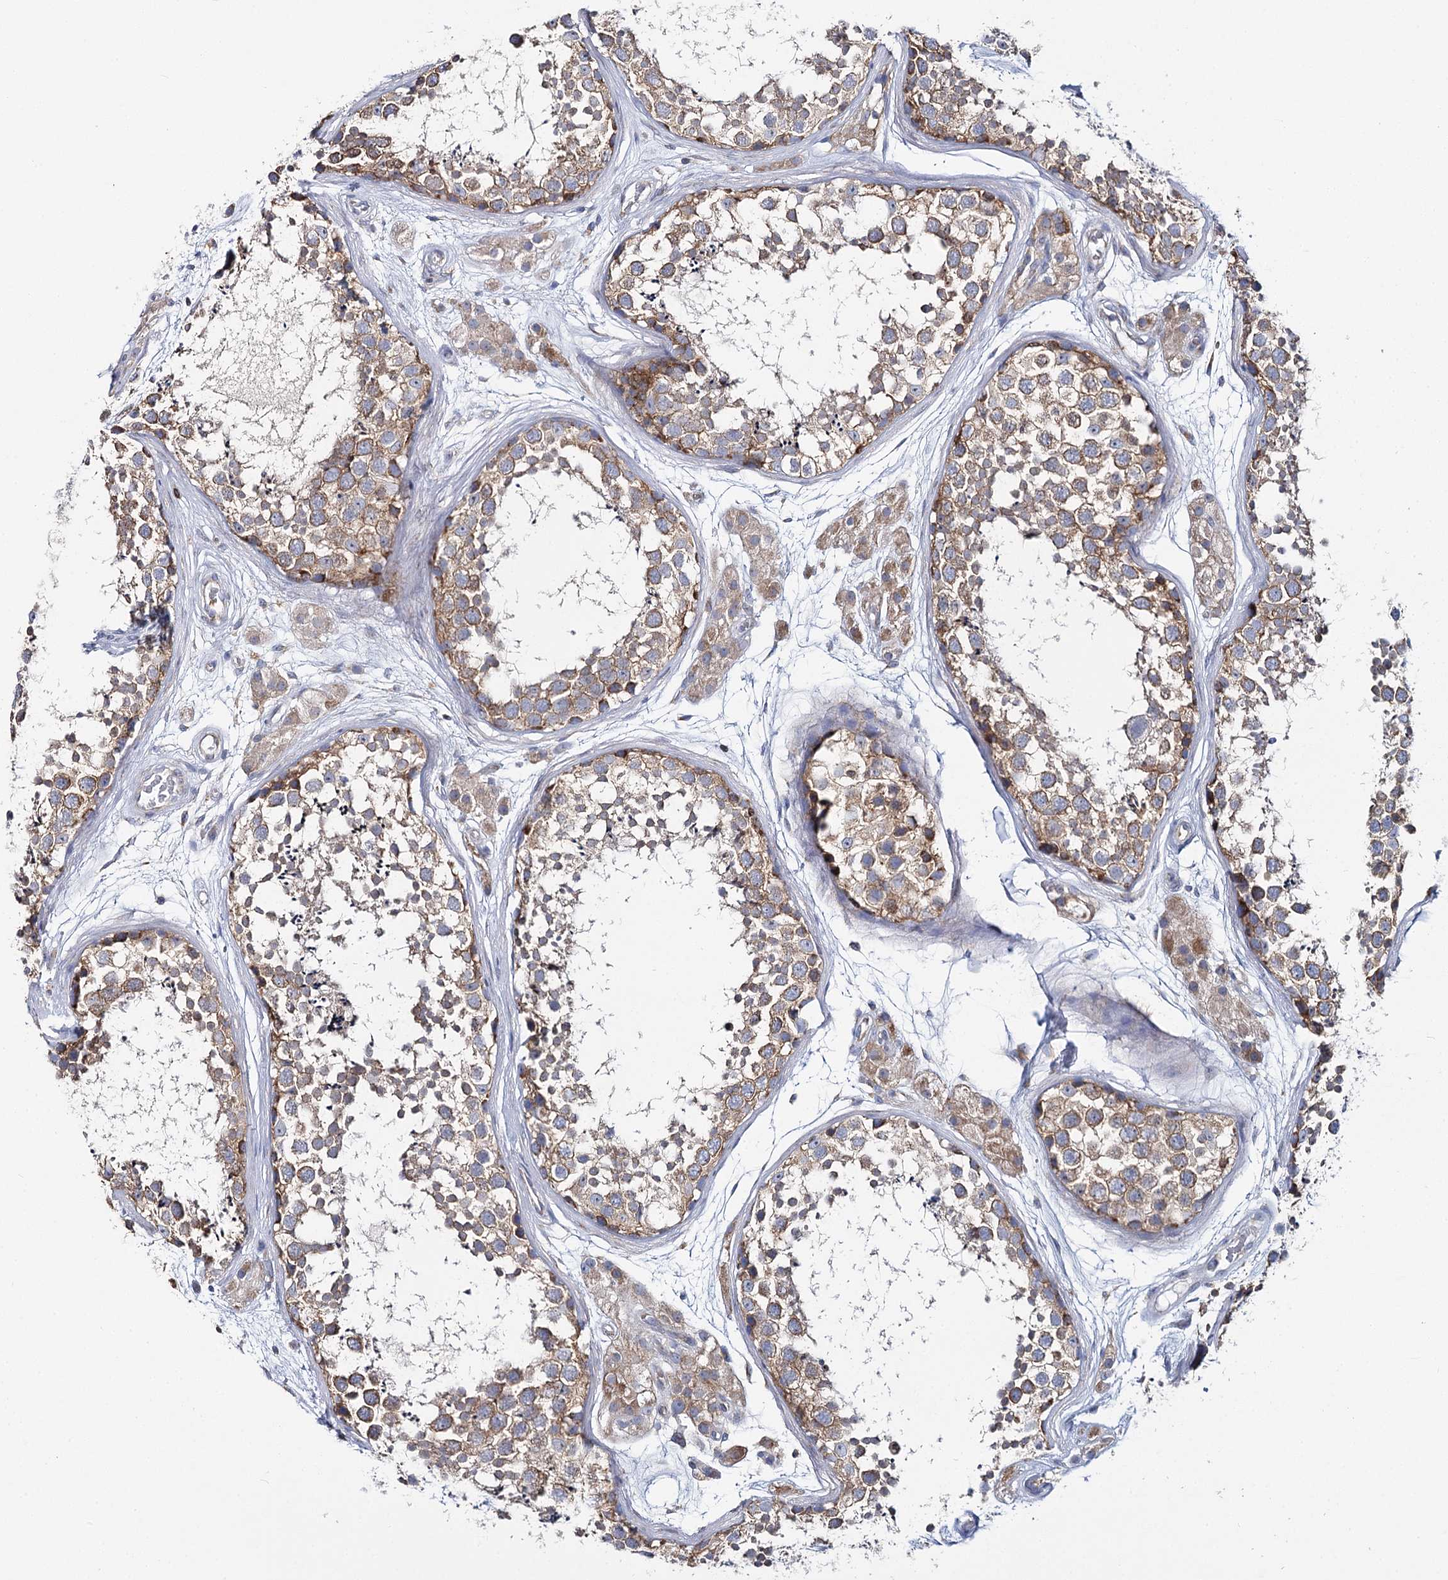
{"staining": {"intensity": "moderate", "quantity": ">75%", "location": "cytoplasmic/membranous"}, "tissue": "testis", "cell_type": "Cells in seminiferous ducts", "image_type": "normal", "snomed": [{"axis": "morphology", "description": "Normal tissue, NOS"}, {"axis": "topography", "description": "Testis"}], "caption": "Cells in seminiferous ducts reveal medium levels of moderate cytoplasmic/membranous staining in about >75% of cells in benign human testis.", "gene": "THUMPD3", "patient": {"sex": "male", "age": 56}}